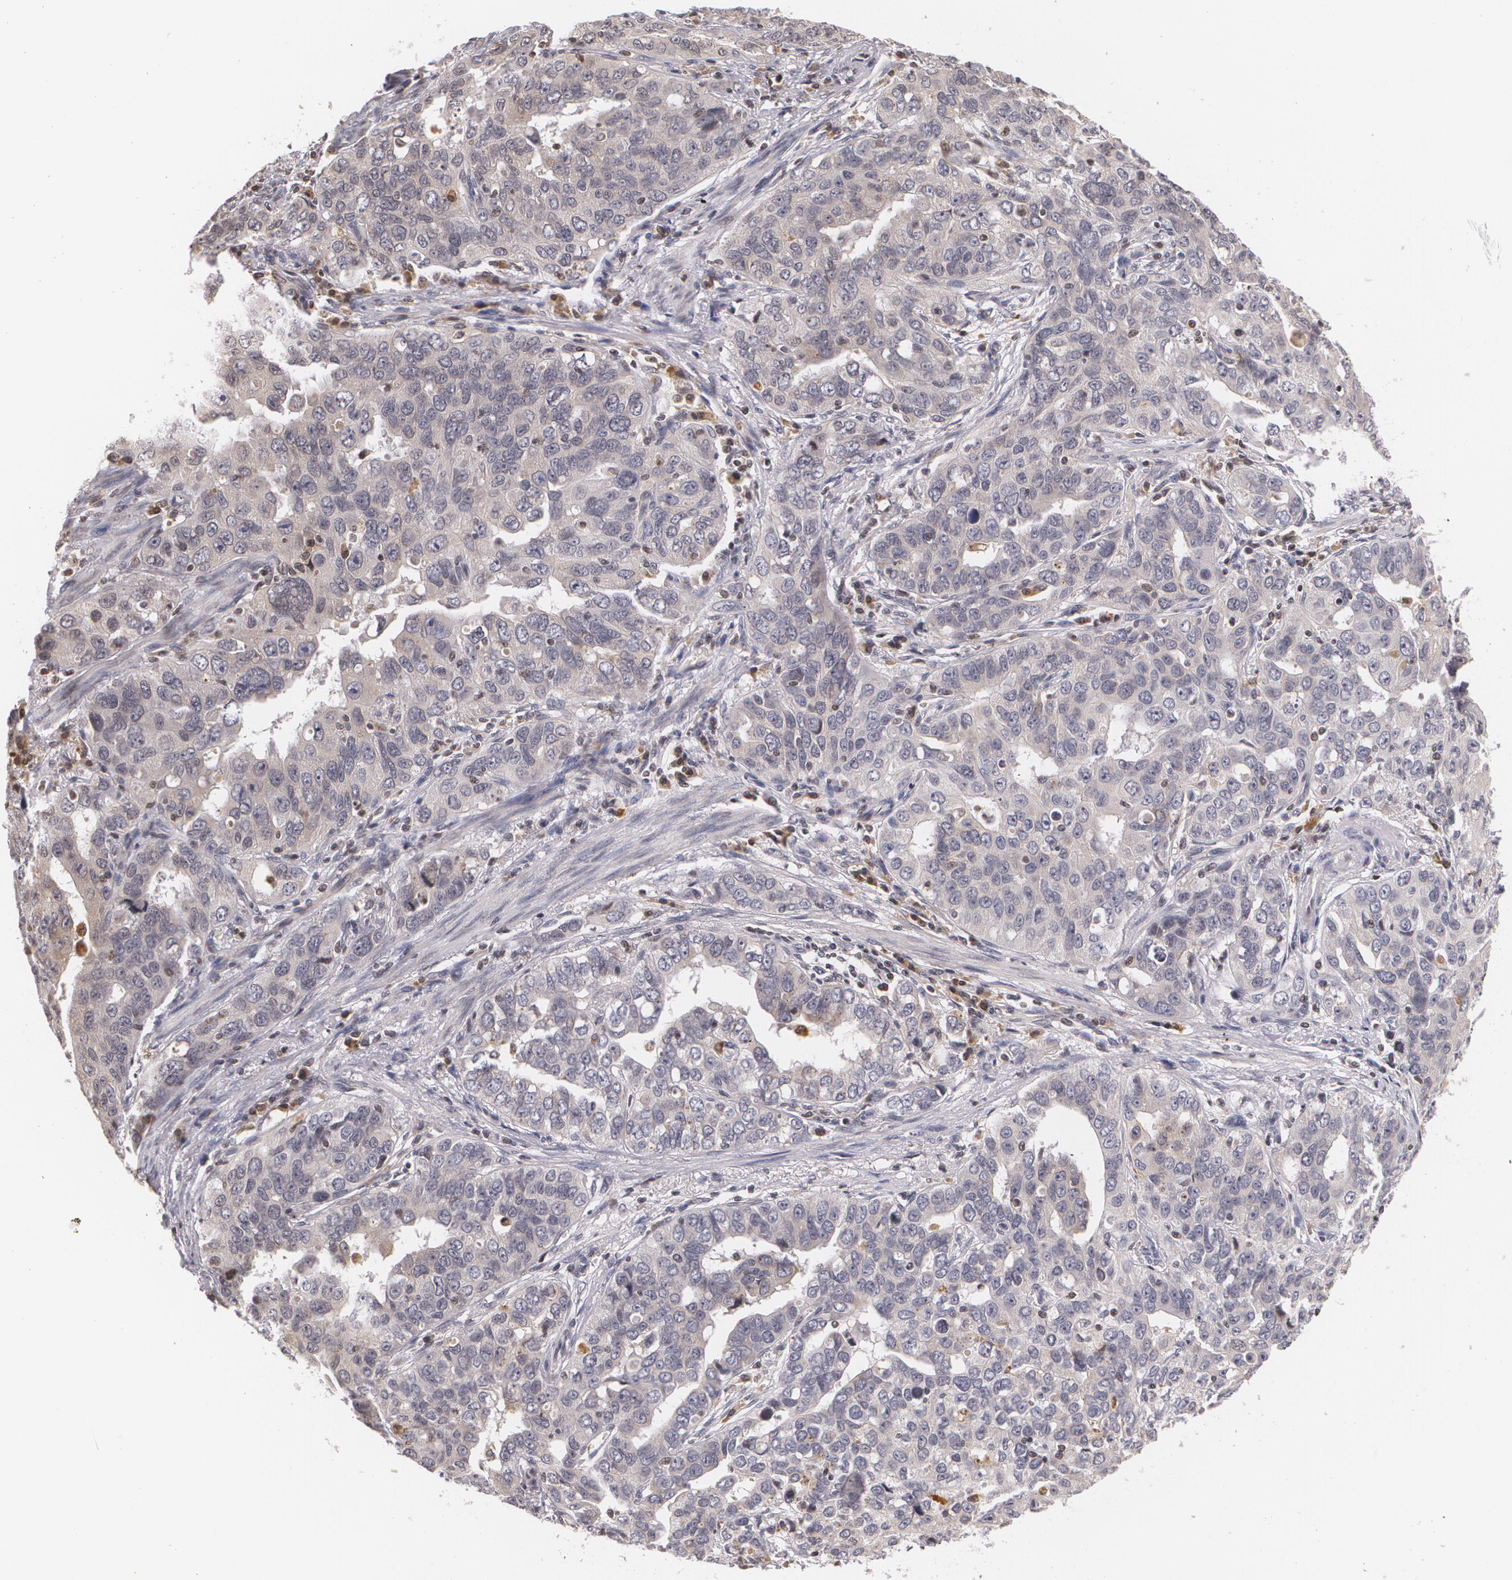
{"staining": {"intensity": "weak", "quantity": "<25%", "location": "cytoplasmic/membranous"}, "tissue": "stomach cancer", "cell_type": "Tumor cells", "image_type": "cancer", "snomed": [{"axis": "morphology", "description": "Adenocarcinoma, NOS"}, {"axis": "topography", "description": "Stomach, upper"}], "caption": "The immunohistochemistry image has no significant positivity in tumor cells of stomach adenocarcinoma tissue. (DAB immunohistochemistry visualized using brightfield microscopy, high magnification).", "gene": "VAV3", "patient": {"sex": "male", "age": 76}}